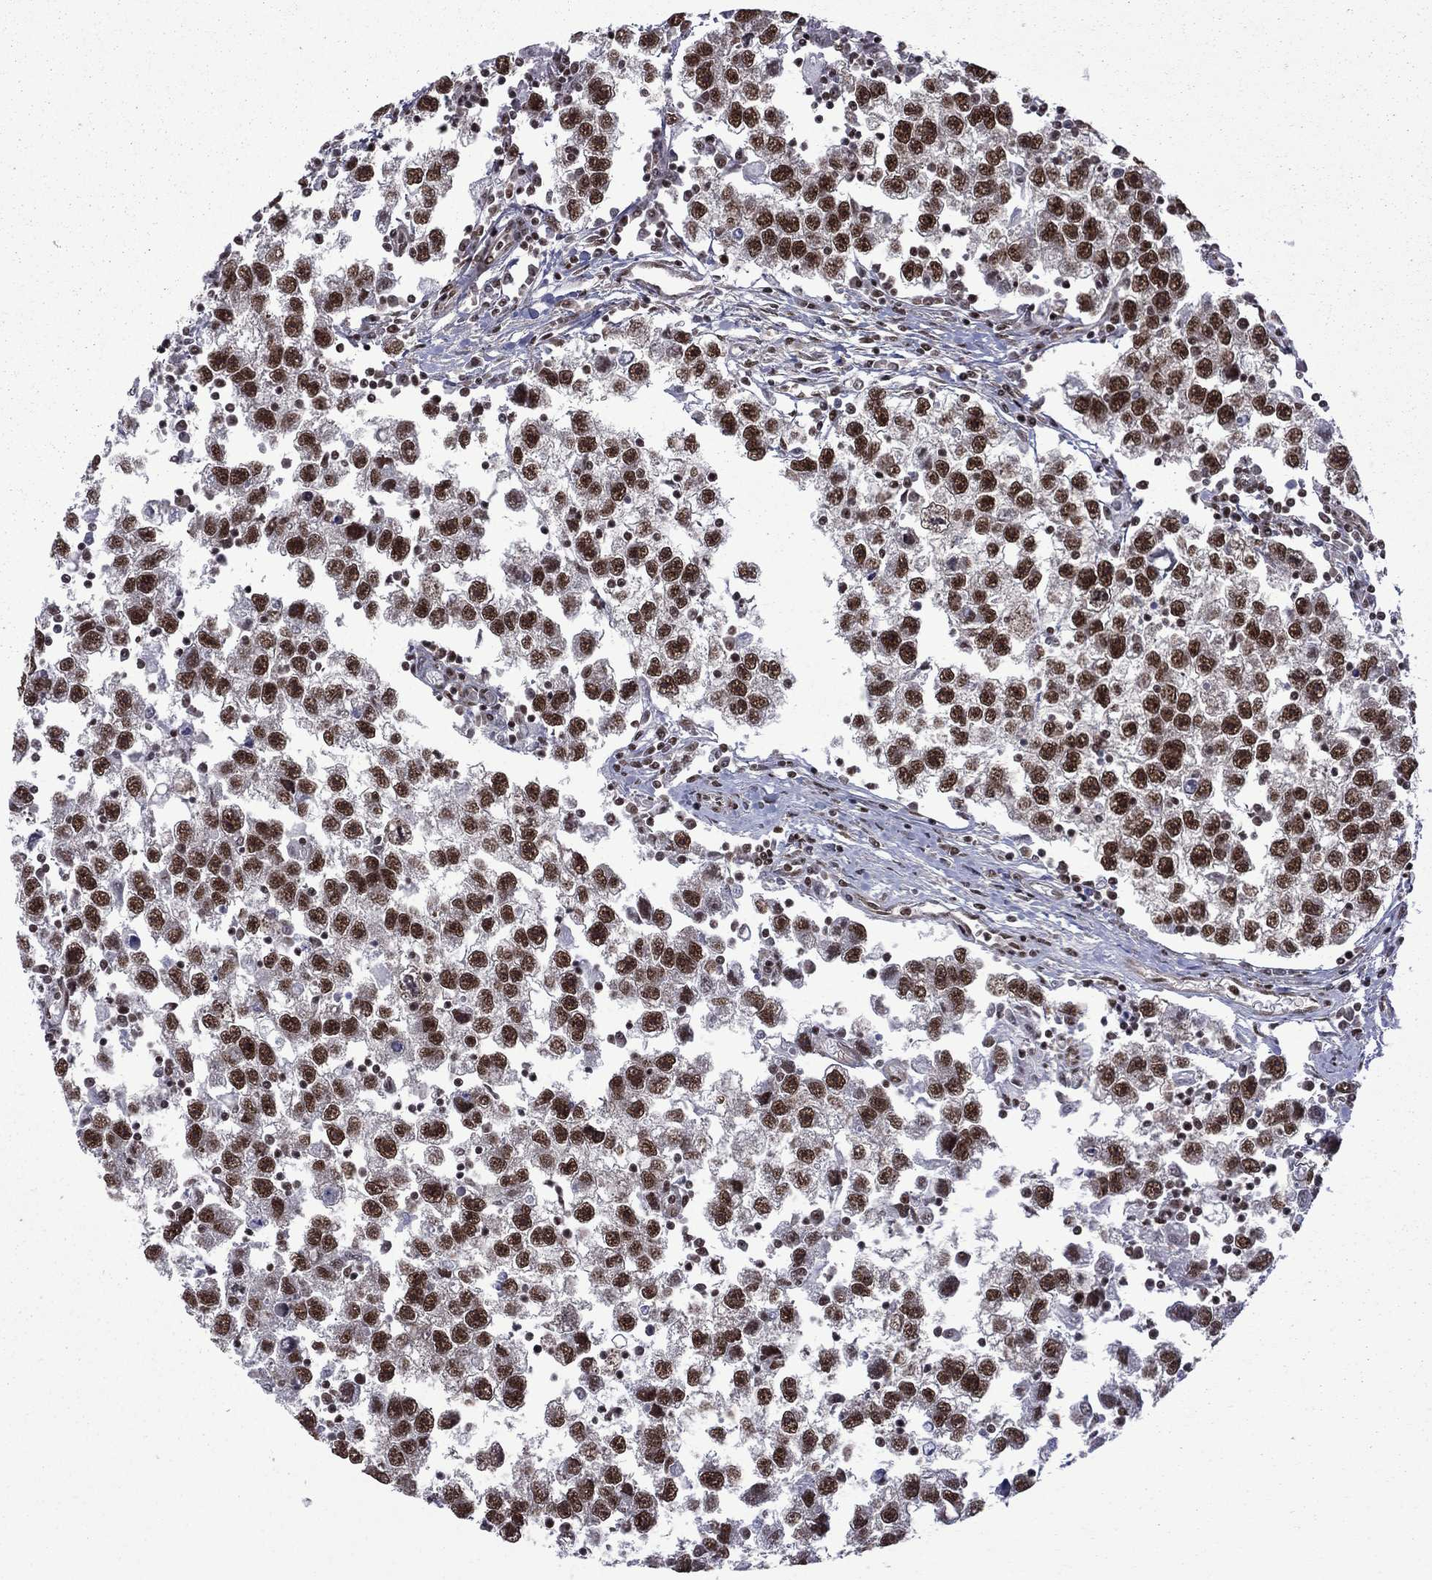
{"staining": {"intensity": "strong", "quantity": ">75%", "location": "nuclear"}, "tissue": "testis cancer", "cell_type": "Tumor cells", "image_type": "cancer", "snomed": [{"axis": "morphology", "description": "Seminoma, NOS"}, {"axis": "topography", "description": "Testis"}], "caption": "Protein analysis of testis seminoma tissue displays strong nuclear staining in about >75% of tumor cells.", "gene": "MED25", "patient": {"sex": "male", "age": 30}}